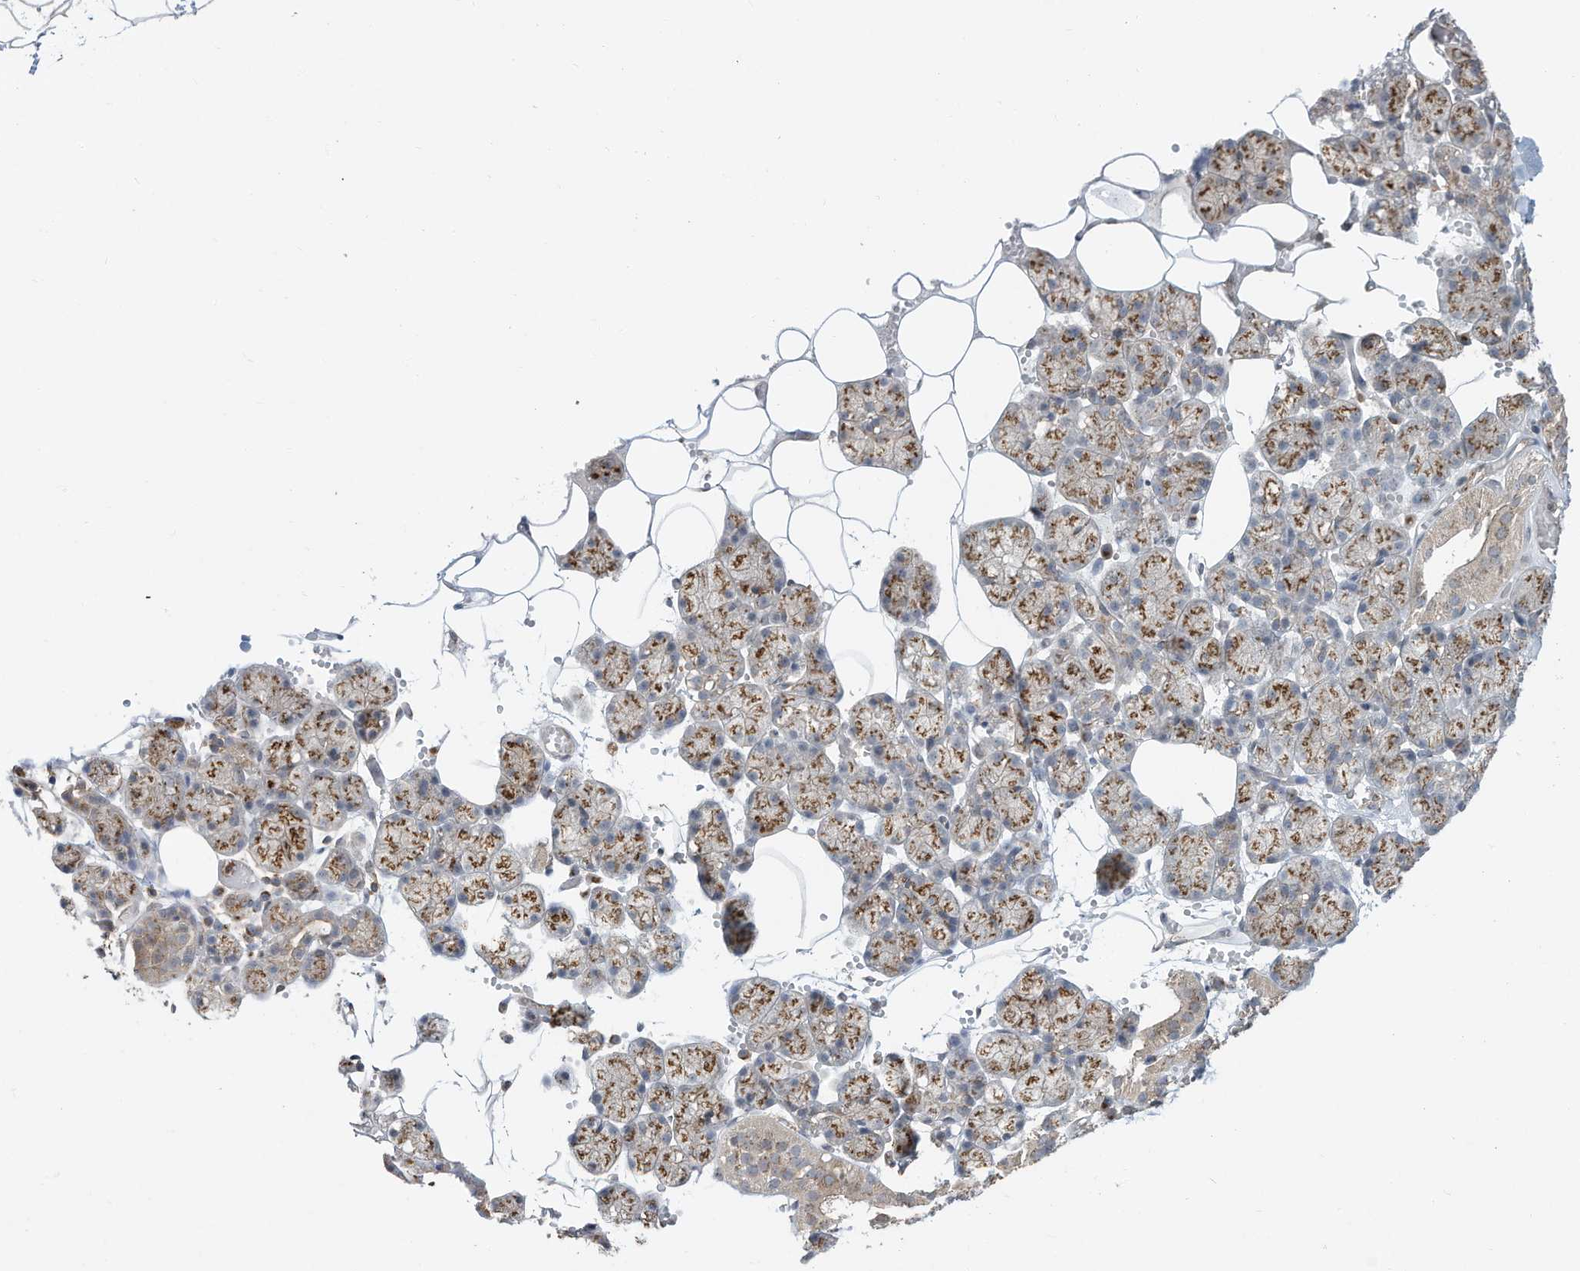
{"staining": {"intensity": "moderate", "quantity": ">75%", "location": "cytoplasmic/membranous"}, "tissue": "salivary gland", "cell_type": "Glandular cells", "image_type": "normal", "snomed": [{"axis": "morphology", "description": "Normal tissue, NOS"}, {"axis": "topography", "description": "Salivary gland"}], "caption": "Benign salivary gland shows moderate cytoplasmic/membranous staining in about >75% of glandular cells The staining was performed using DAB (3,3'-diaminobenzidine) to visualize the protein expression in brown, while the nuclei were stained in blue with hematoxylin (Magnification: 20x)..", "gene": "CUX1", "patient": {"sex": "male", "age": 62}}